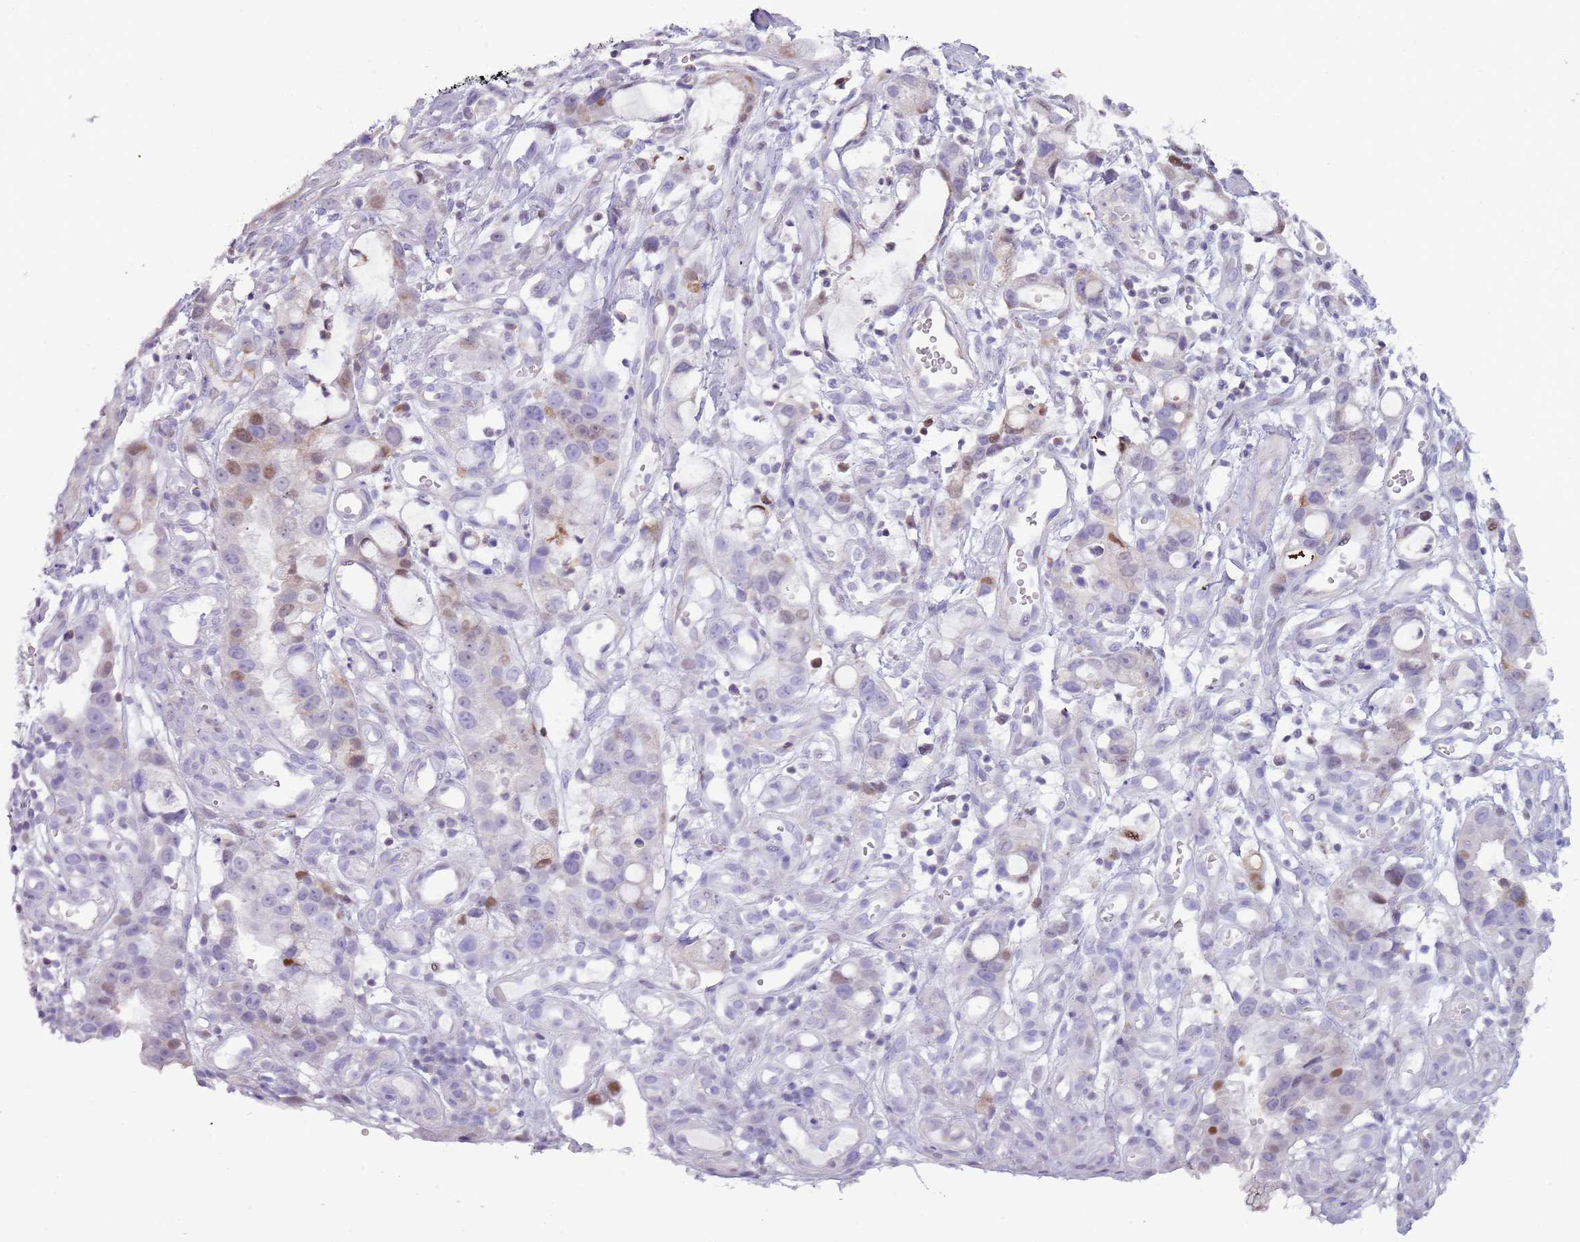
{"staining": {"intensity": "weak", "quantity": "<25%", "location": "nuclear"}, "tissue": "stomach cancer", "cell_type": "Tumor cells", "image_type": "cancer", "snomed": [{"axis": "morphology", "description": "Adenocarcinoma, NOS"}, {"axis": "topography", "description": "Stomach"}], "caption": "The histopathology image exhibits no significant expression in tumor cells of stomach cancer (adenocarcinoma).", "gene": "NBPF6", "patient": {"sex": "male", "age": 55}}